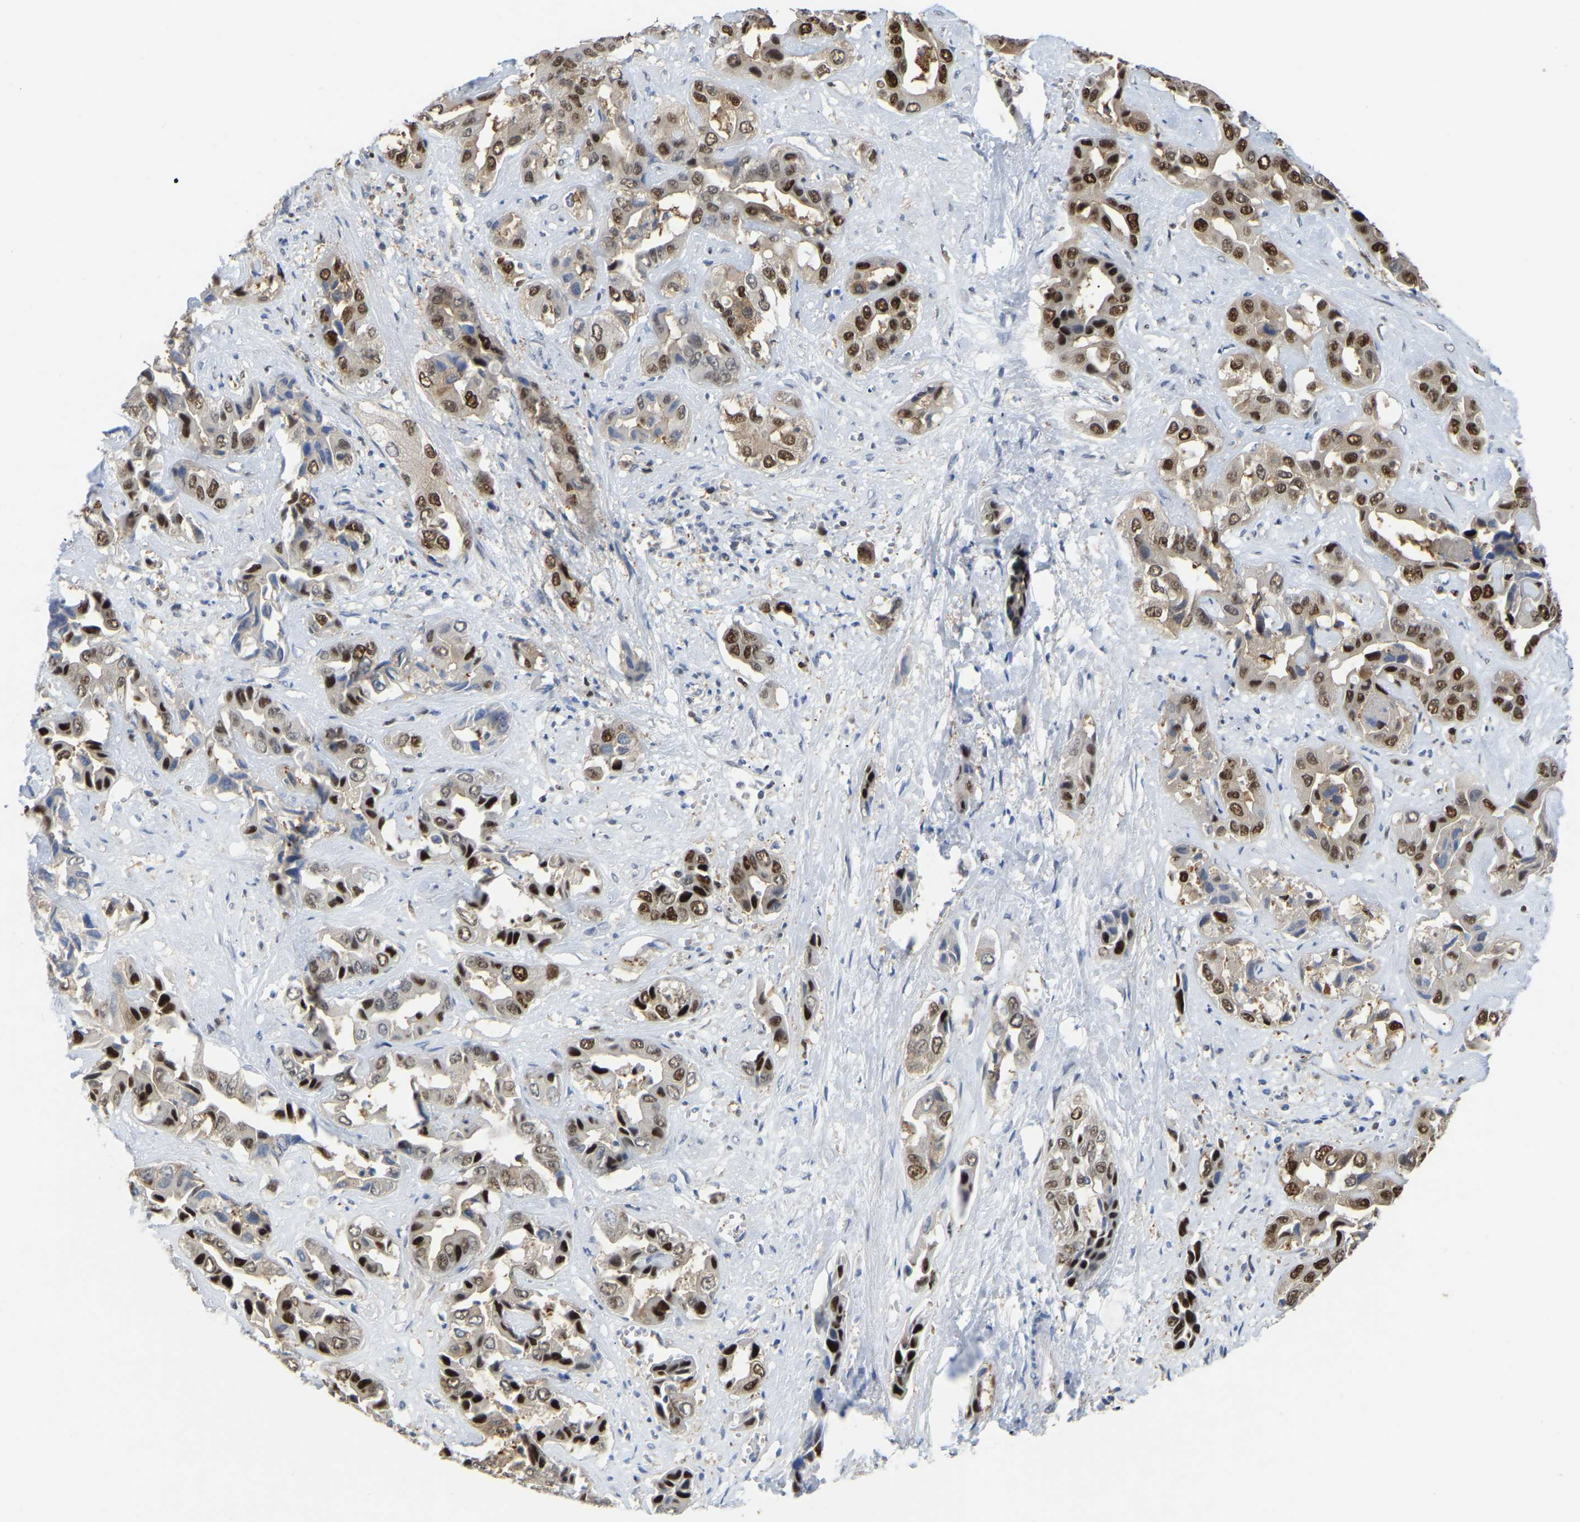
{"staining": {"intensity": "strong", "quantity": "25%-75%", "location": "nuclear"}, "tissue": "liver cancer", "cell_type": "Tumor cells", "image_type": "cancer", "snomed": [{"axis": "morphology", "description": "Cholangiocarcinoma"}, {"axis": "topography", "description": "Liver"}], "caption": "The histopathology image exhibits staining of liver cholangiocarcinoma, revealing strong nuclear protein positivity (brown color) within tumor cells.", "gene": "KLRG2", "patient": {"sex": "female", "age": 52}}